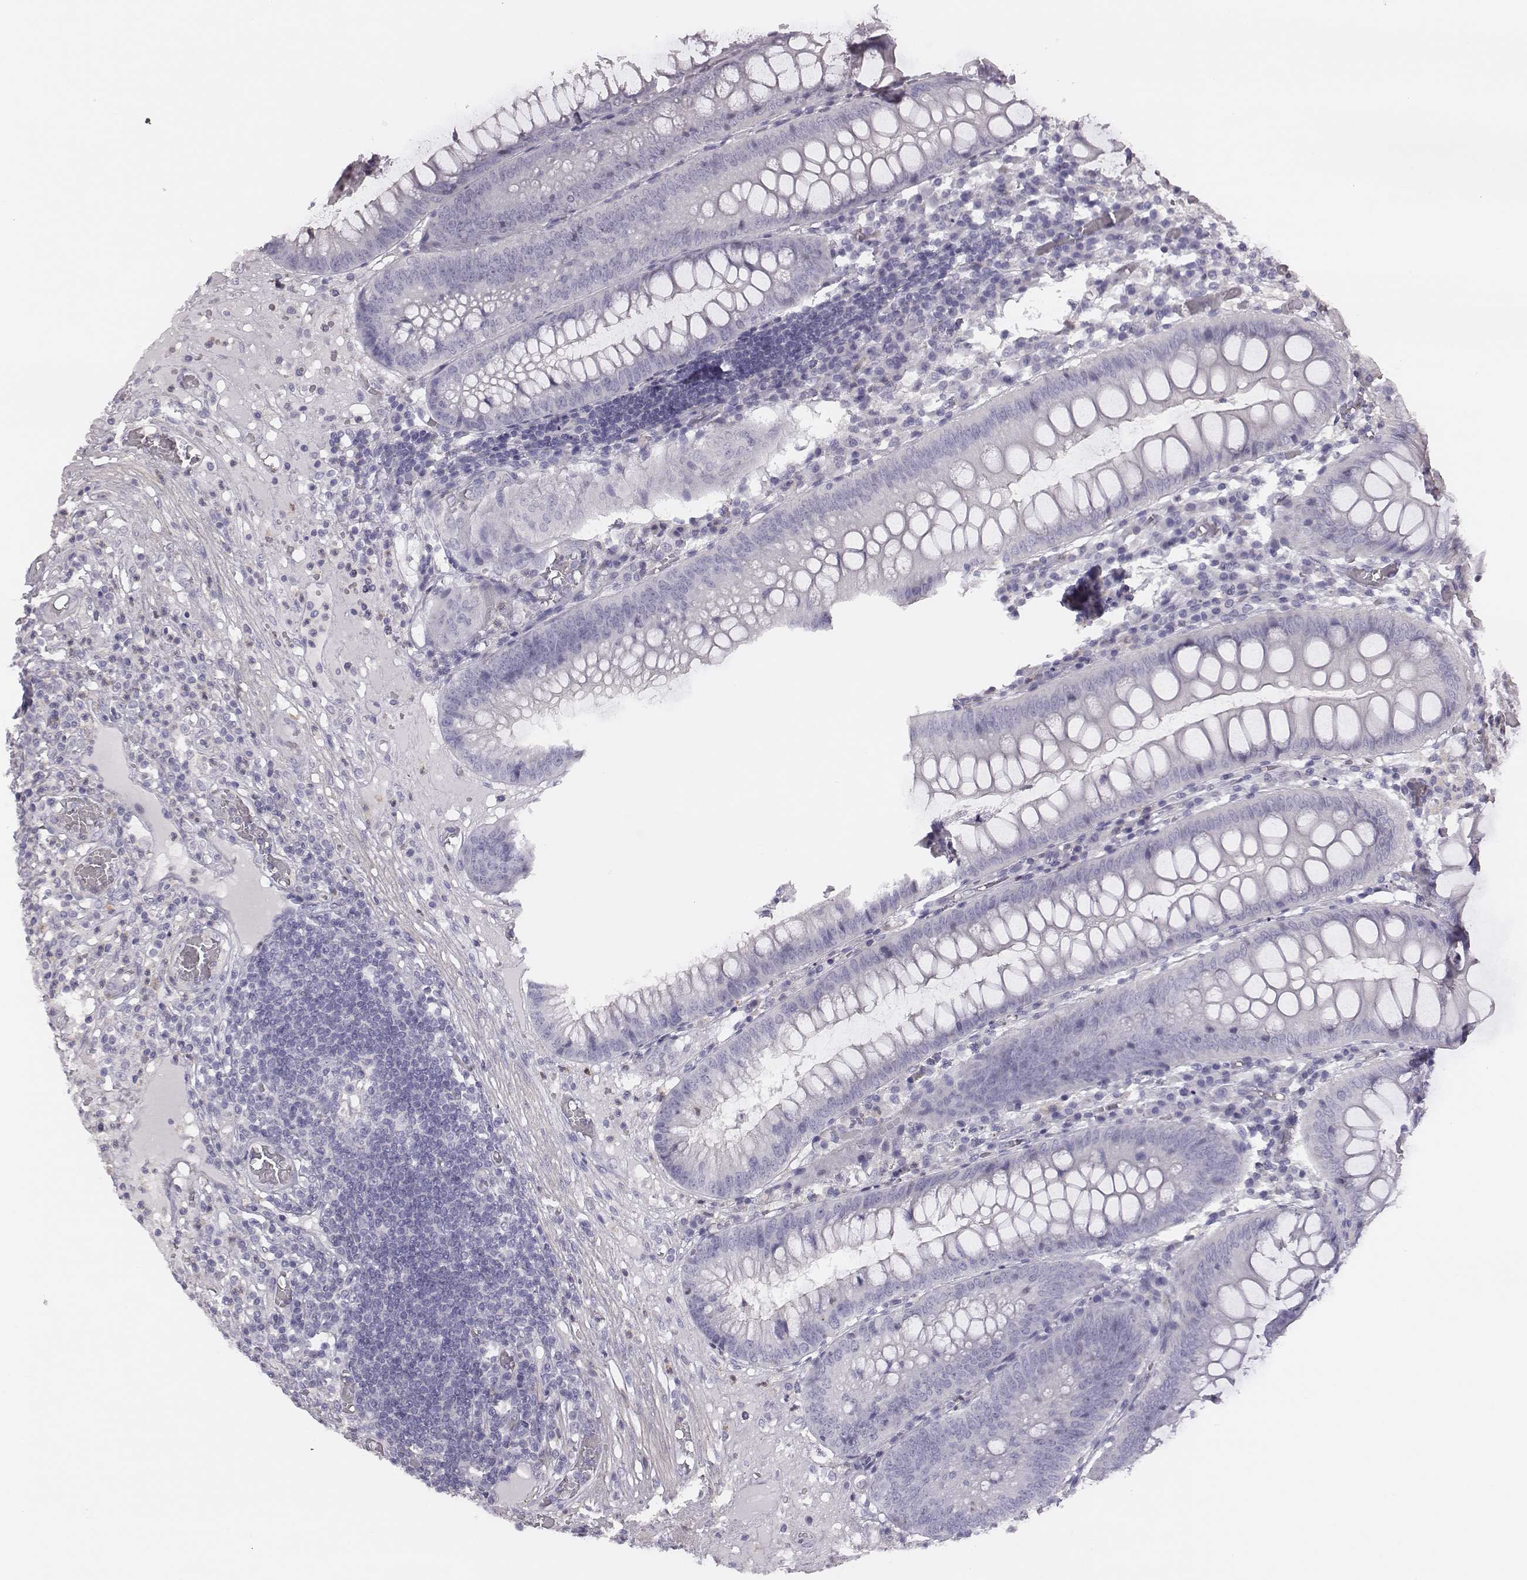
{"staining": {"intensity": "negative", "quantity": "none", "location": "none"}, "tissue": "appendix", "cell_type": "Glandular cells", "image_type": "normal", "snomed": [{"axis": "morphology", "description": "Normal tissue, NOS"}, {"axis": "morphology", "description": "Inflammation, NOS"}, {"axis": "topography", "description": "Appendix"}], "caption": "DAB immunohistochemical staining of normal appendix shows no significant staining in glandular cells.", "gene": "ADAM7", "patient": {"sex": "male", "age": 16}}